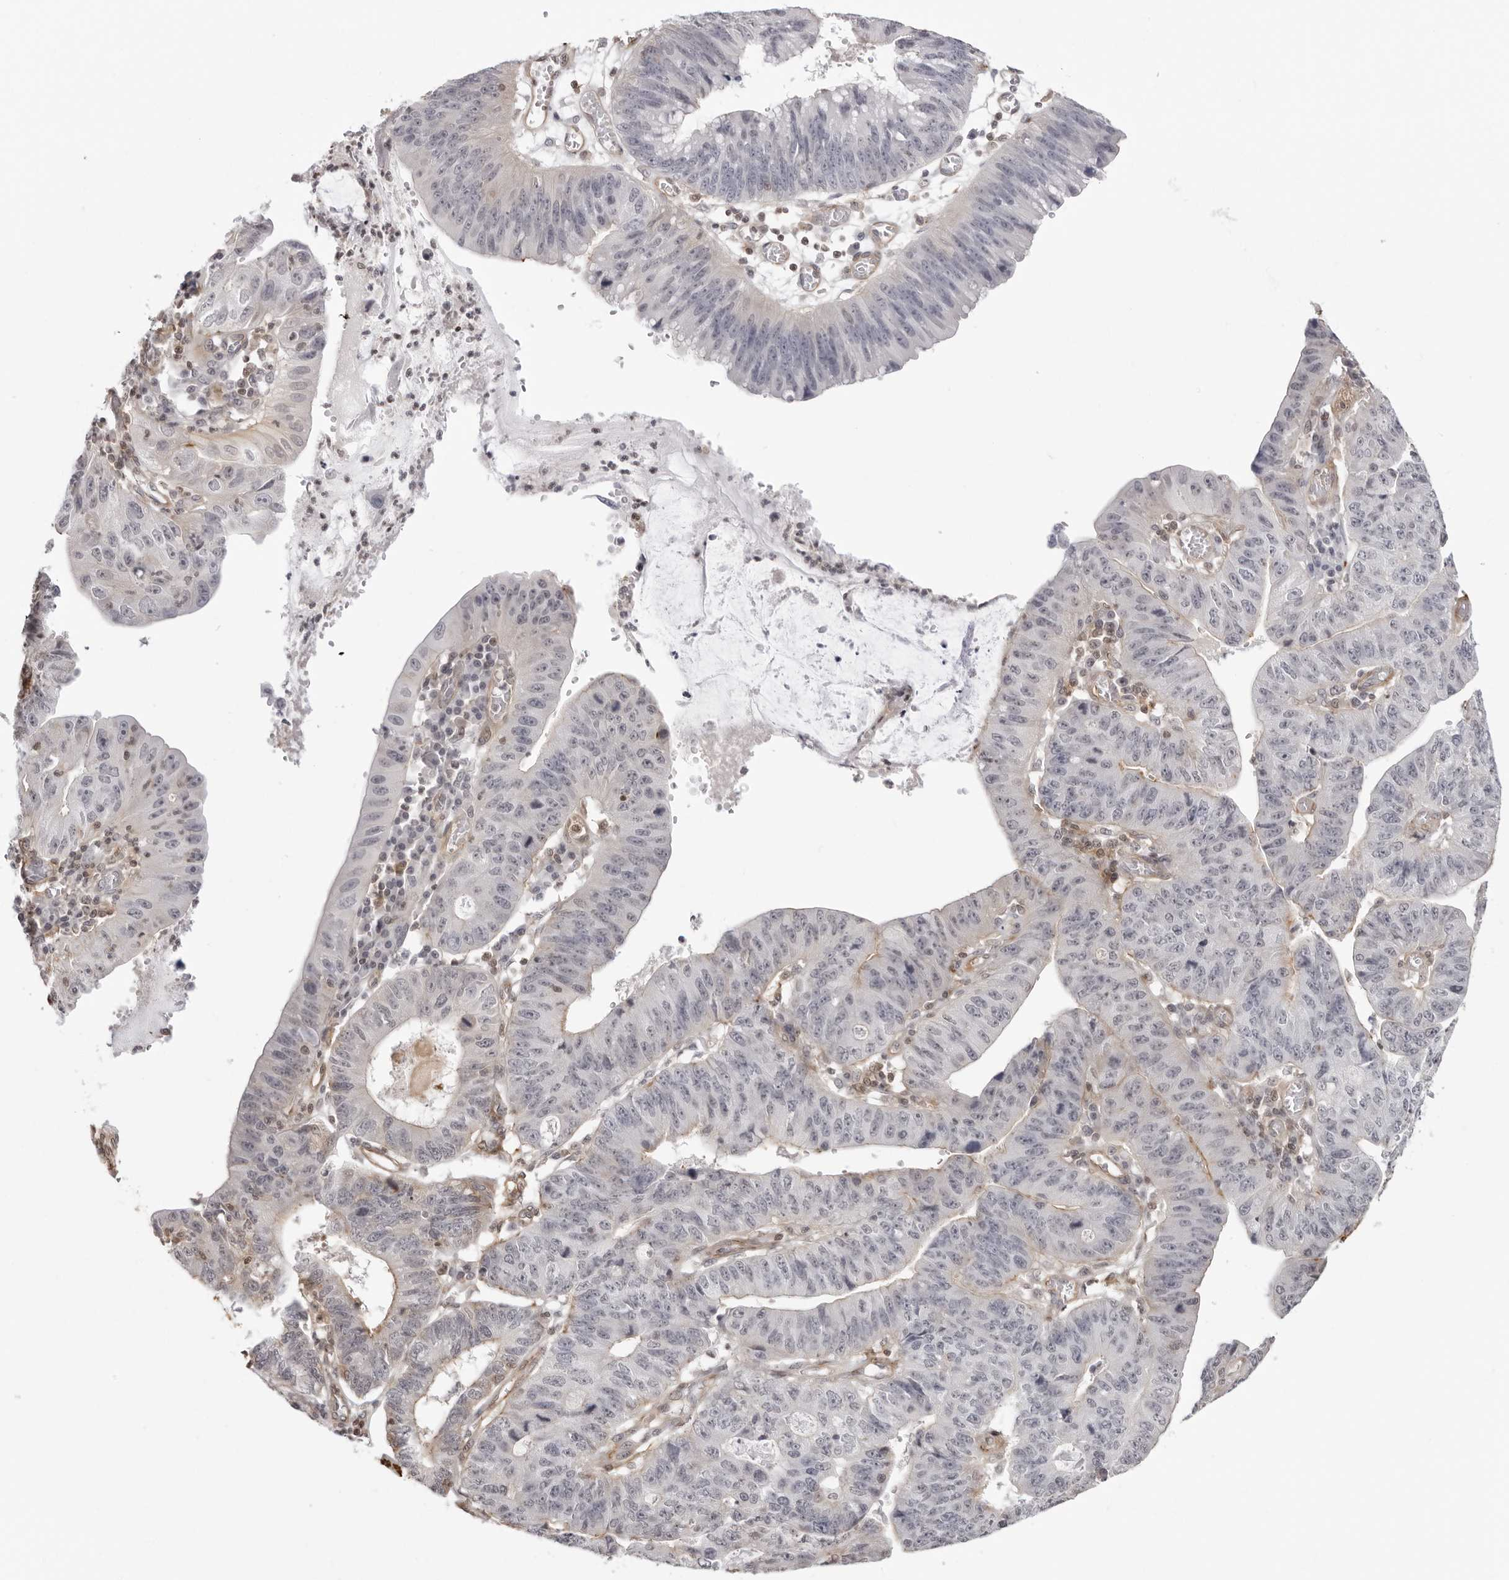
{"staining": {"intensity": "weak", "quantity": "<25%", "location": "cytoplasmic/membranous"}, "tissue": "stomach cancer", "cell_type": "Tumor cells", "image_type": "cancer", "snomed": [{"axis": "morphology", "description": "Adenocarcinoma, NOS"}, {"axis": "topography", "description": "Stomach"}], "caption": "Human stomach adenocarcinoma stained for a protein using IHC demonstrates no expression in tumor cells.", "gene": "UNK", "patient": {"sex": "male", "age": 59}}